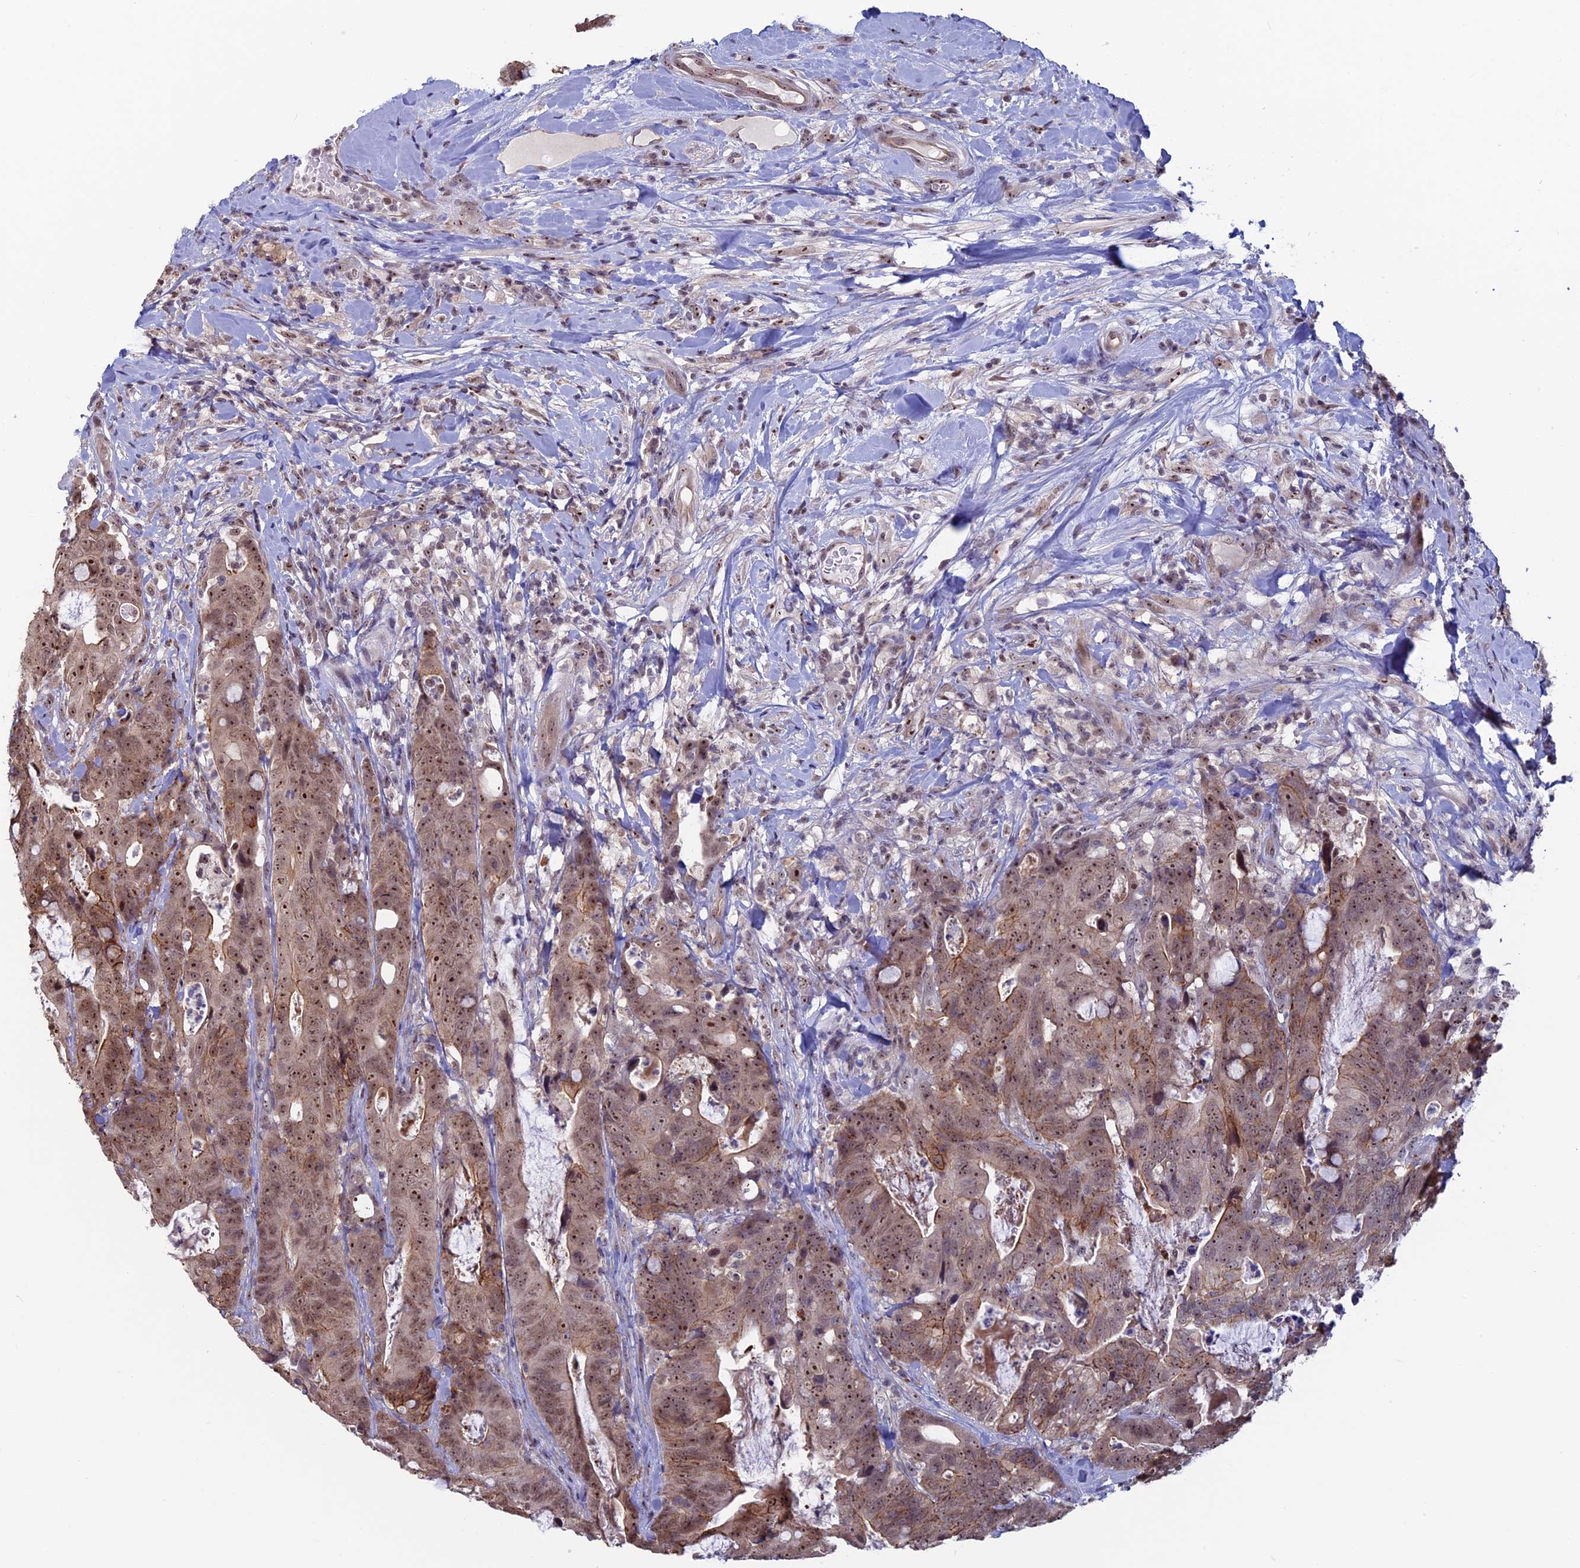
{"staining": {"intensity": "moderate", "quantity": ">75%", "location": "cytoplasmic/membranous,nuclear"}, "tissue": "colorectal cancer", "cell_type": "Tumor cells", "image_type": "cancer", "snomed": [{"axis": "morphology", "description": "Adenocarcinoma, NOS"}, {"axis": "topography", "description": "Colon"}], "caption": "IHC micrograph of colorectal cancer (adenocarcinoma) stained for a protein (brown), which demonstrates medium levels of moderate cytoplasmic/membranous and nuclear staining in about >75% of tumor cells.", "gene": "SPIRE1", "patient": {"sex": "female", "age": 82}}